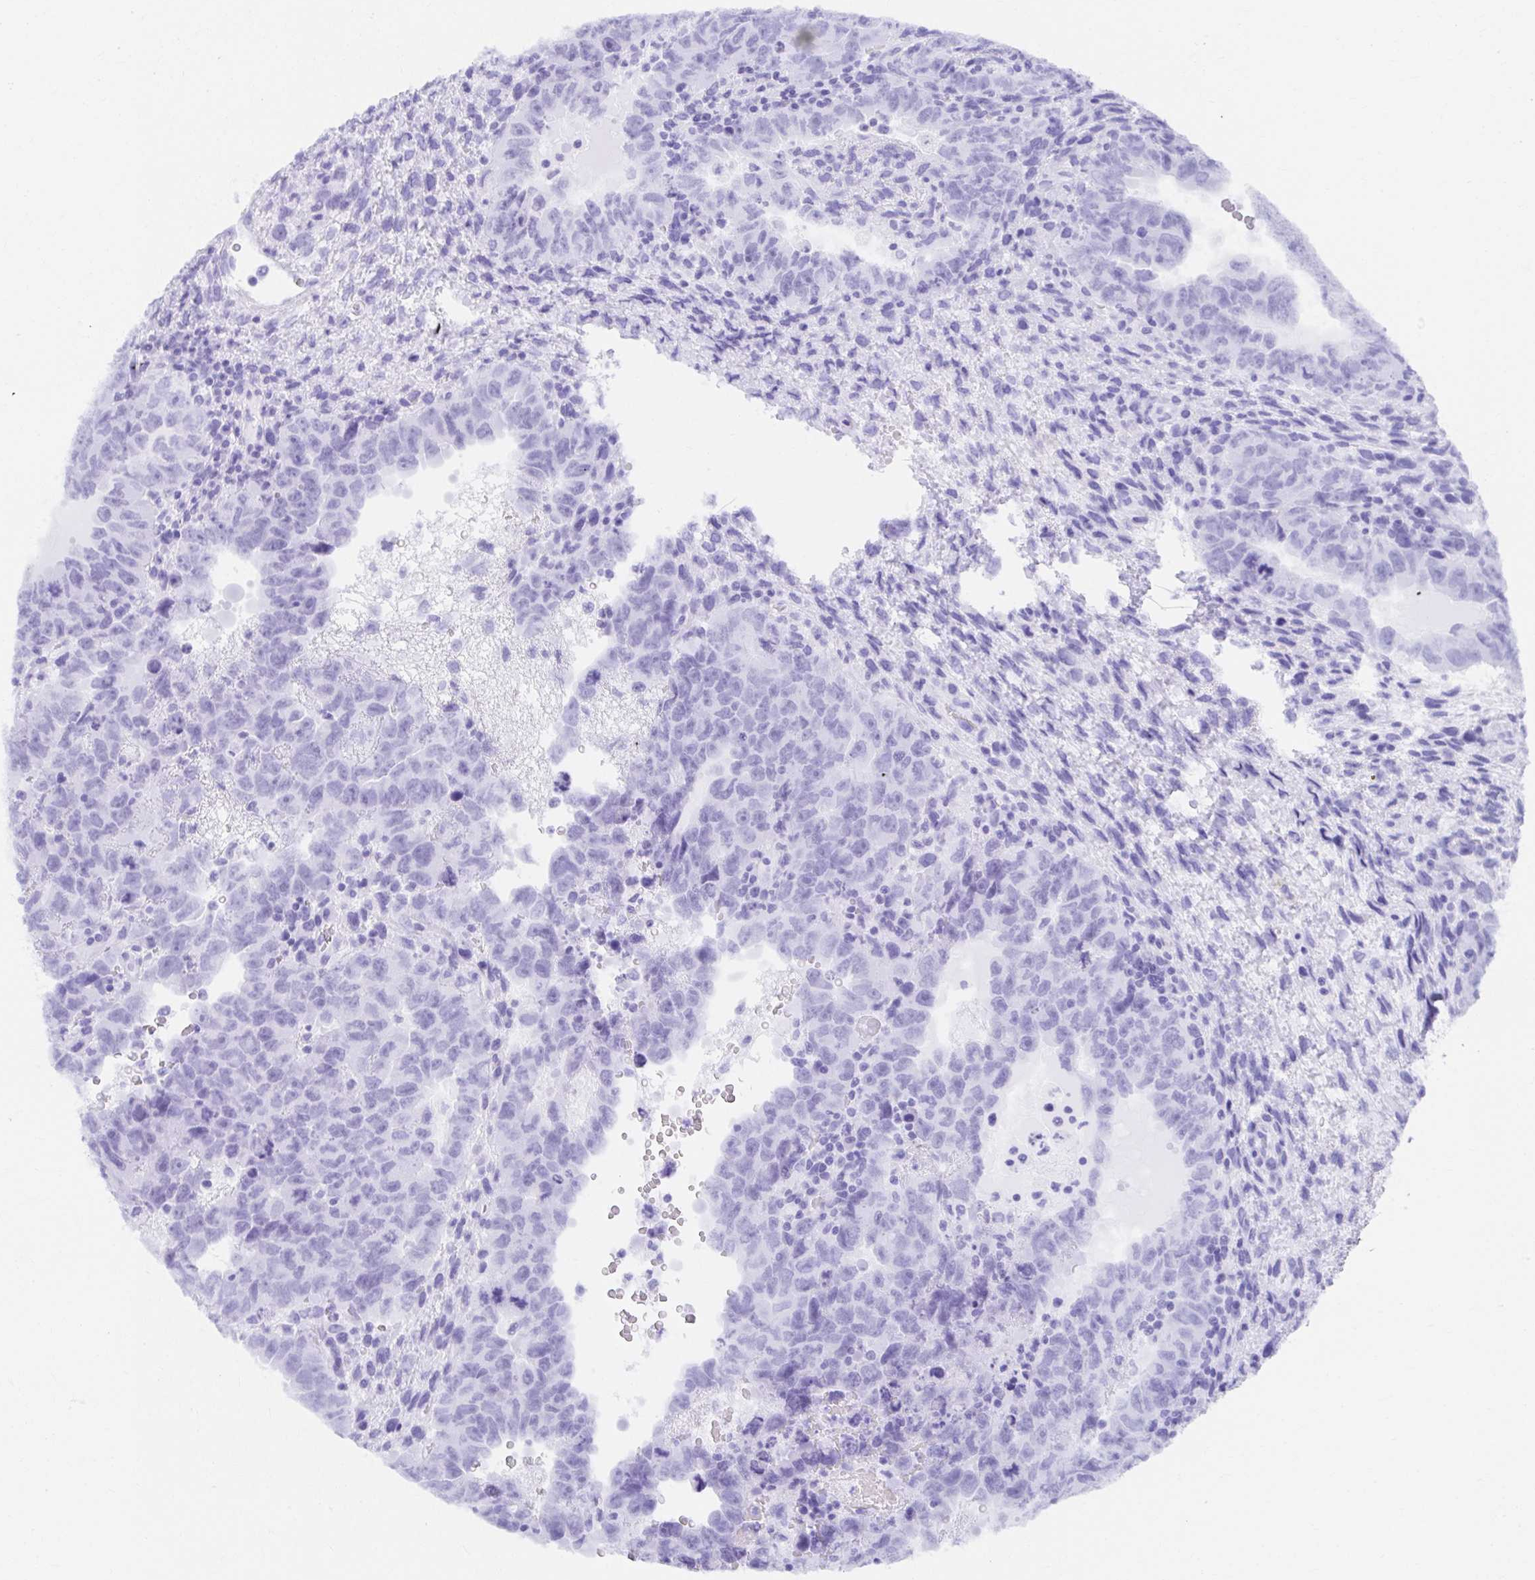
{"staining": {"intensity": "negative", "quantity": "none", "location": "none"}, "tissue": "testis cancer", "cell_type": "Tumor cells", "image_type": "cancer", "snomed": [{"axis": "morphology", "description": "Carcinoma, Embryonal, NOS"}, {"axis": "topography", "description": "Testis"}], "caption": "There is no significant staining in tumor cells of testis cancer.", "gene": "VGLL1", "patient": {"sex": "male", "age": 24}}